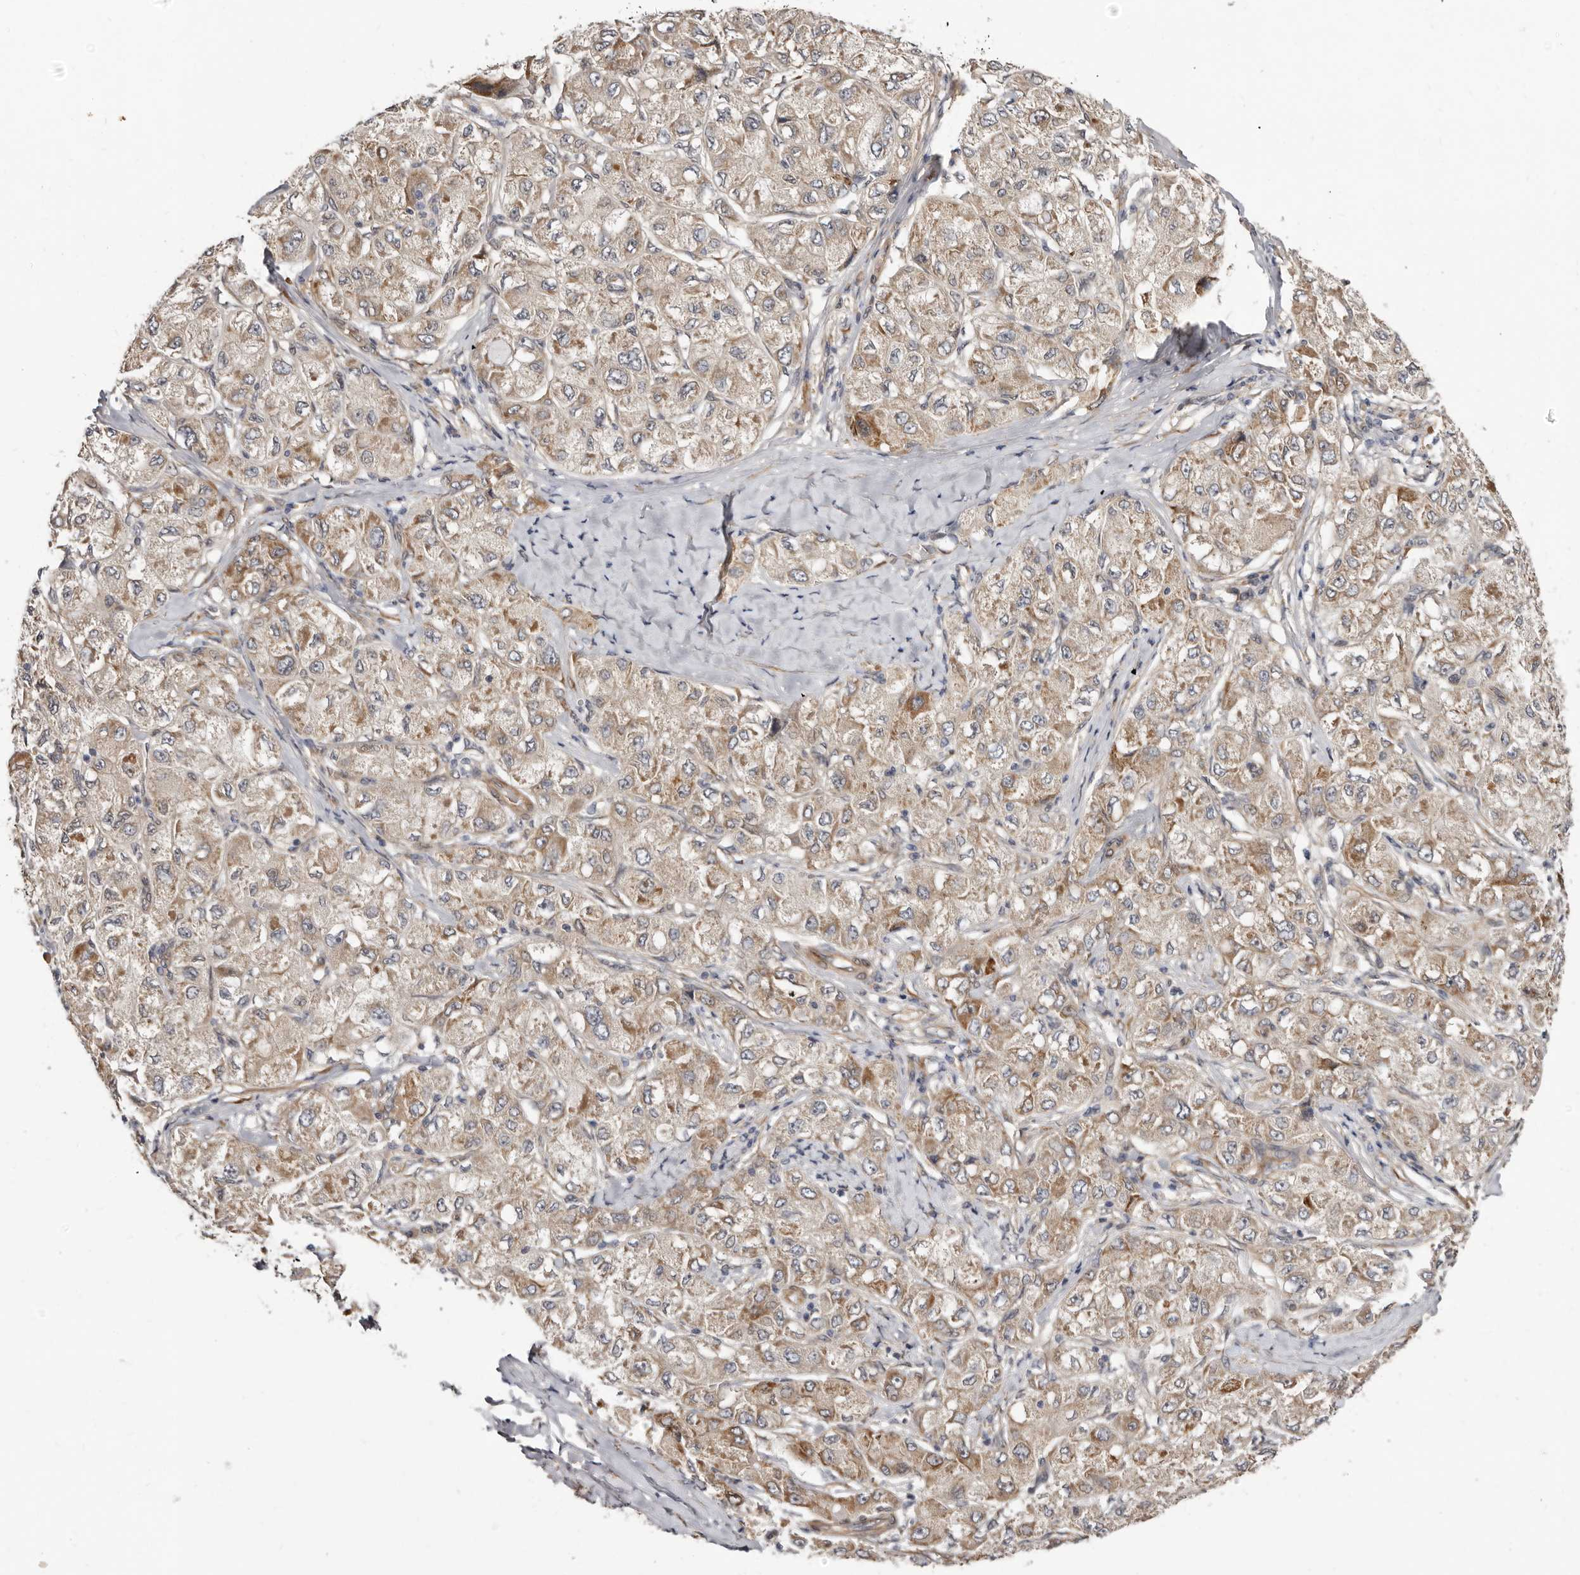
{"staining": {"intensity": "moderate", "quantity": ">75%", "location": "cytoplasmic/membranous"}, "tissue": "liver cancer", "cell_type": "Tumor cells", "image_type": "cancer", "snomed": [{"axis": "morphology", "description": "Carcinoma, Hepatocellular, NOS"}, {"axis": "topography", "description": "Liver"}], "caption": "High-power microscopy captured an immunohistochemistry photomicrograph of liver cancer, revealing moderate cytoplasmic/membranous staining in about >75% of tumor cells.", "gene": "SBDS", "patient": {"sex": "male", "age": 80}}